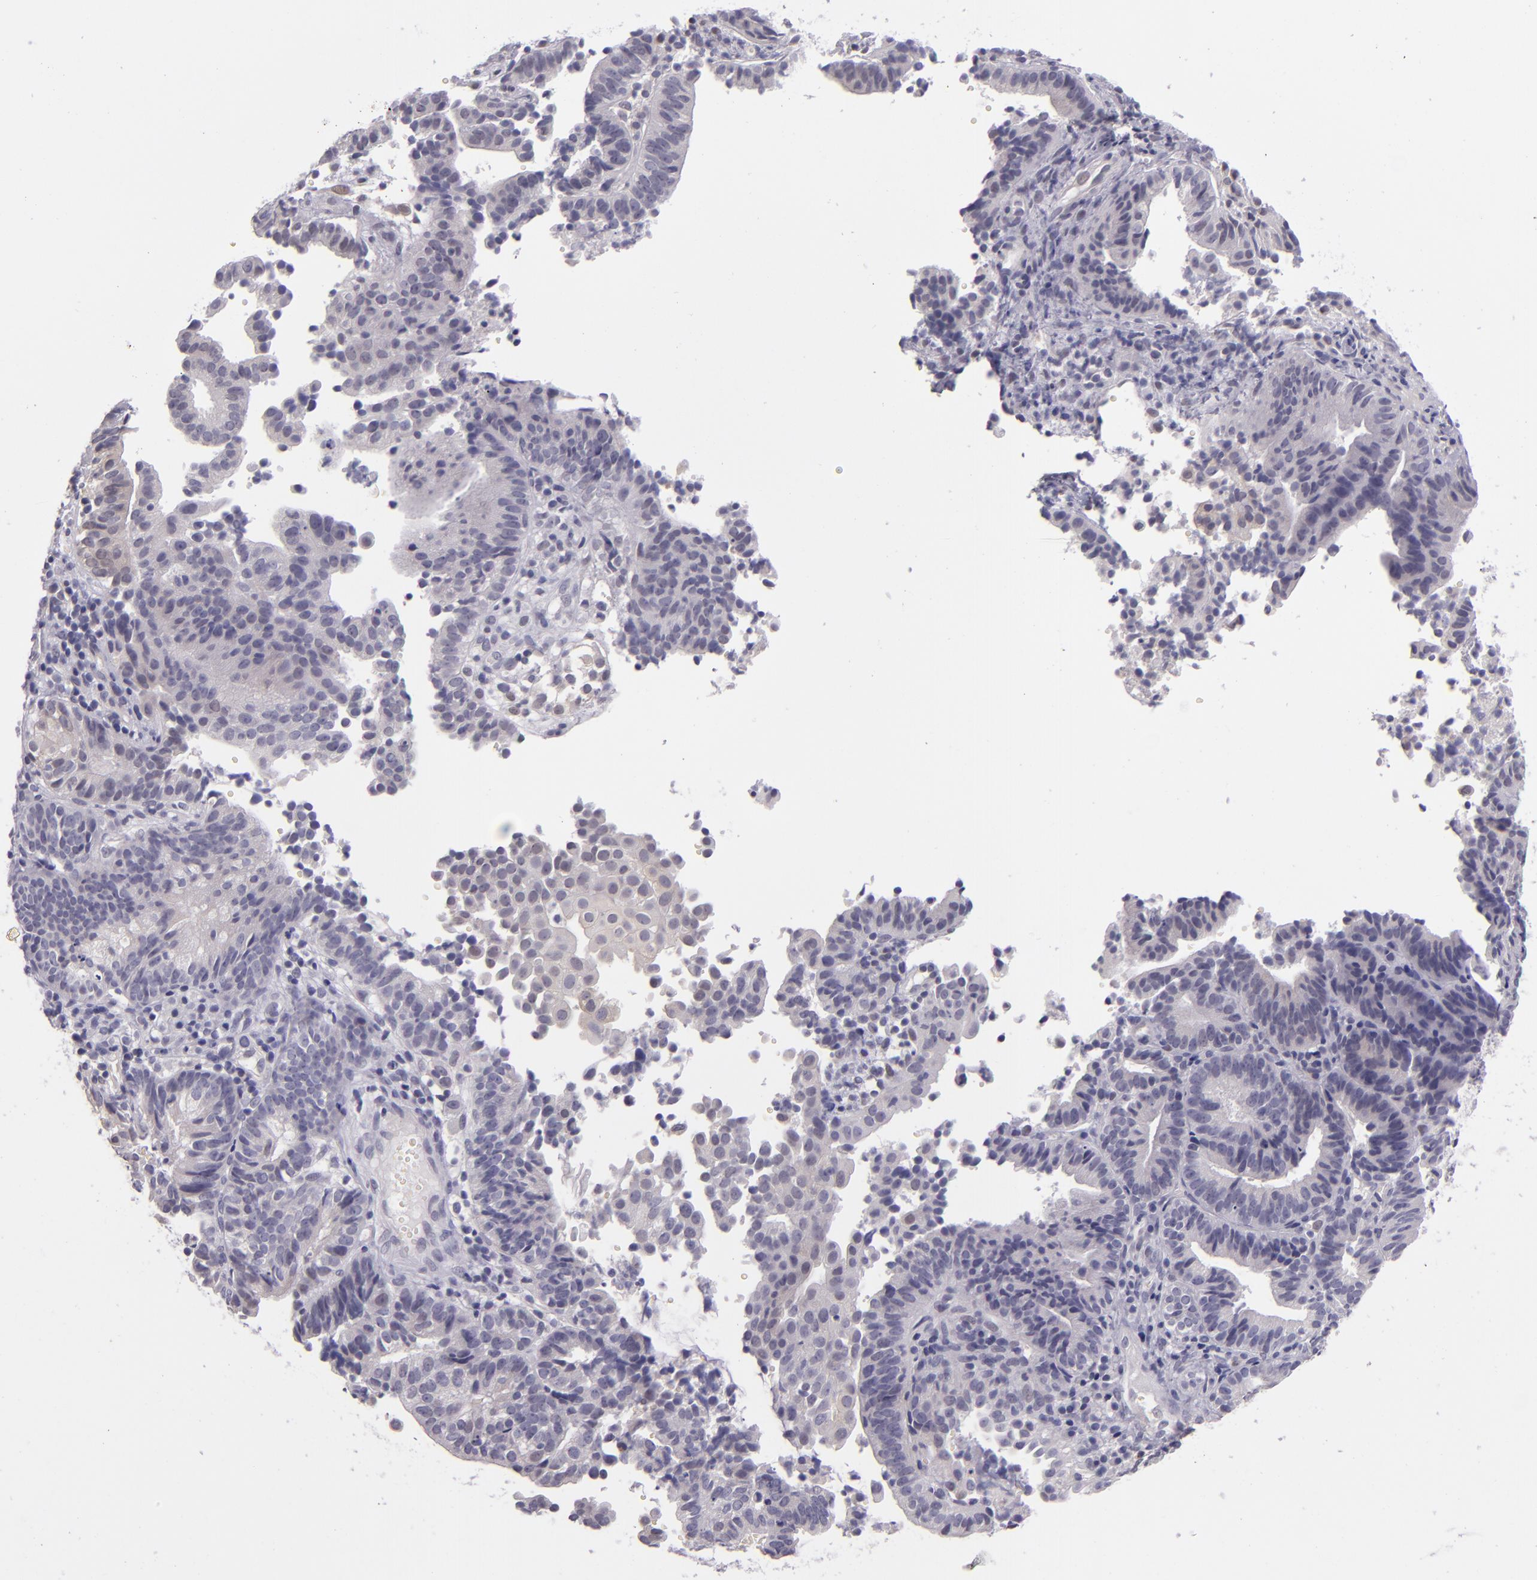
{"staining": {"intensity": "negative", "quantity": "none", "location": "none"}, "tissue": "cervical cancer", "cell_type": "Tumor cells", "image_type": "cancer", "snomed": [{"axis": "morphology", "description": "Adenocarcinoma, NOS"}, {"axis": "topography", "description": "Cervix"}], "caption": "DAB (3,3'-diaminobenzidine) immunohistochemical staining of human cervical adenocarcinoma displays no significant expression in tumor cells.", "gene": "SNCB", "patient": {"sex": "female", "age": 60}}